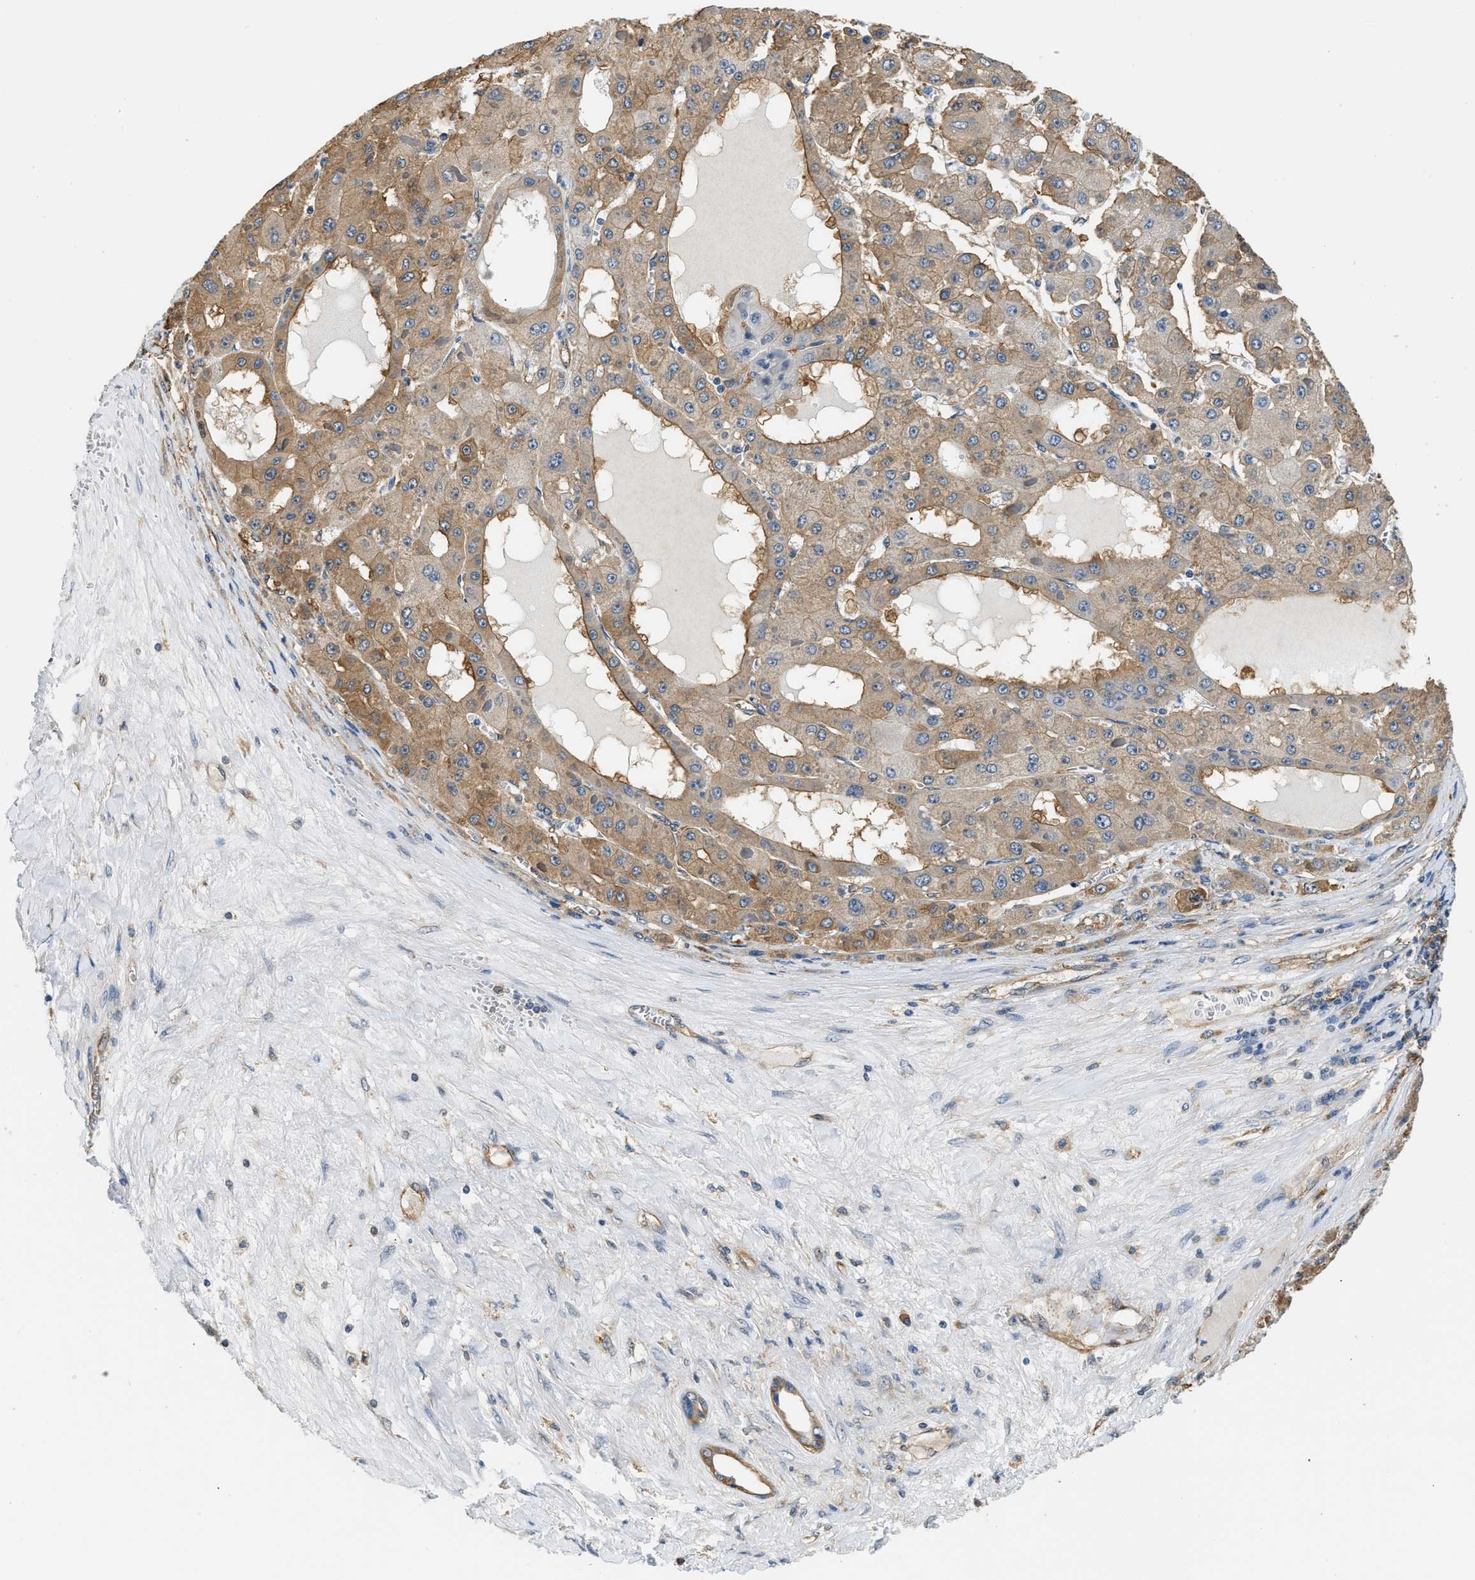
{"staining": {"intensity": "moderate", "quantity": ">75%", "location": "cytoplasmic/membranous"}, "tissue": "liver cancer", "cell_type": "Tumor cells", "image_type": "cancer", "snomed": [{"axis": "morphology", "description": "Carcinoma, Hepatocellular, NOS"}, {"axis": "topography", "description": "Liver"}], "caption": "DAB (3,3'-diaminobenzidine) immunohistochemical staining of human liver hepatocellular carcinoma demonstrates moderate cytoplasmic/membranous protein staining in about >75% of tumor cells. The staining was performed using DAB (3,3'-diaminobenzidine), with brown indicating positive protein expression. Nuclei are stained blue with hematoxylin.", "gene": "PPP2R1B", "patient": {"sex": "female", "age": 73}}